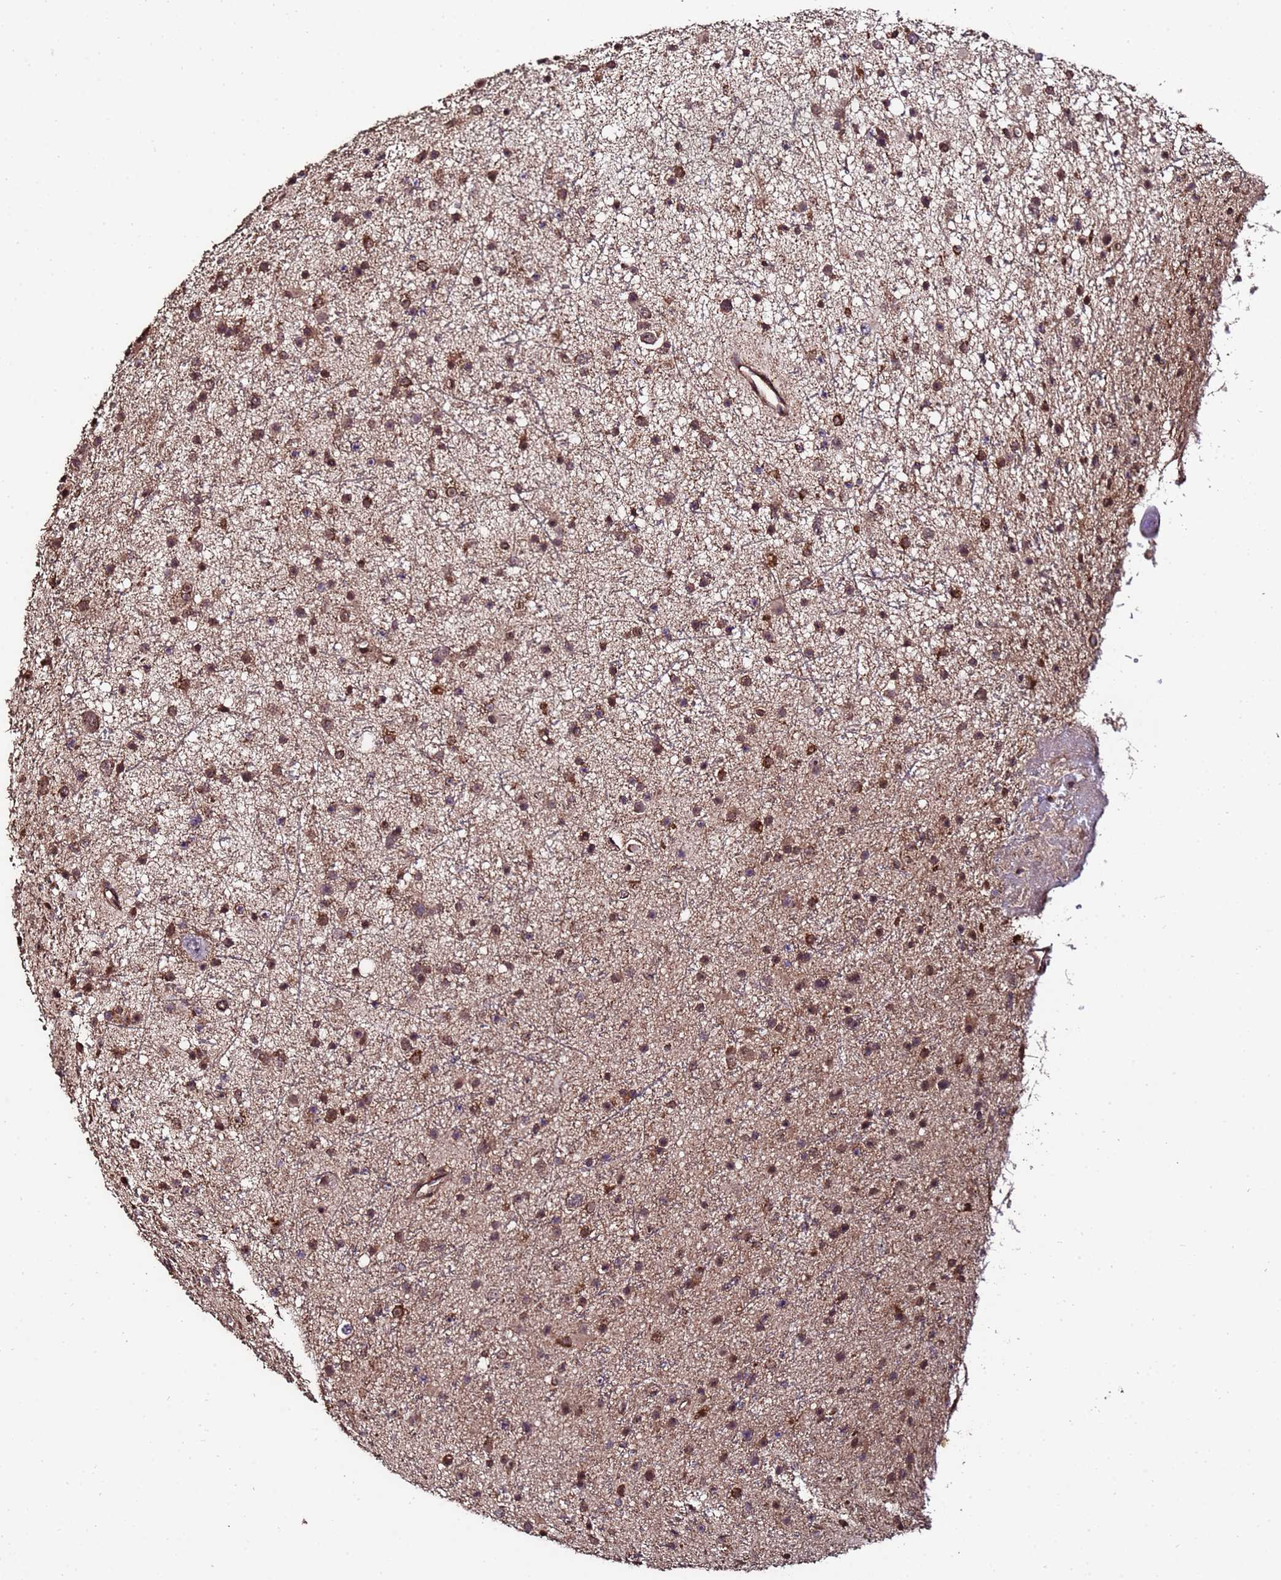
{"staining": {"intensity": "strong", "quantity": ">75%", "location": "cytoplasmic/membranous,nuclear"}, "tissue": "glioma", "cell_type": "Tumor cells", "image_type": "cancer", "snomed": [{"axis": "morphology", "description": "Glioma, malignant, Low grade"}, {"axis": "topography", "description": "Cerebral cortex"}], "caption": "Human malignant glioma (low-grade) stained with a brown dye exhibits strong cytoplasmic/membranous and nuclear positive positivity in approximately >75% of tumor cells.", "gene": "PRODH", "patient": {"sex": "female", "age": 39}}